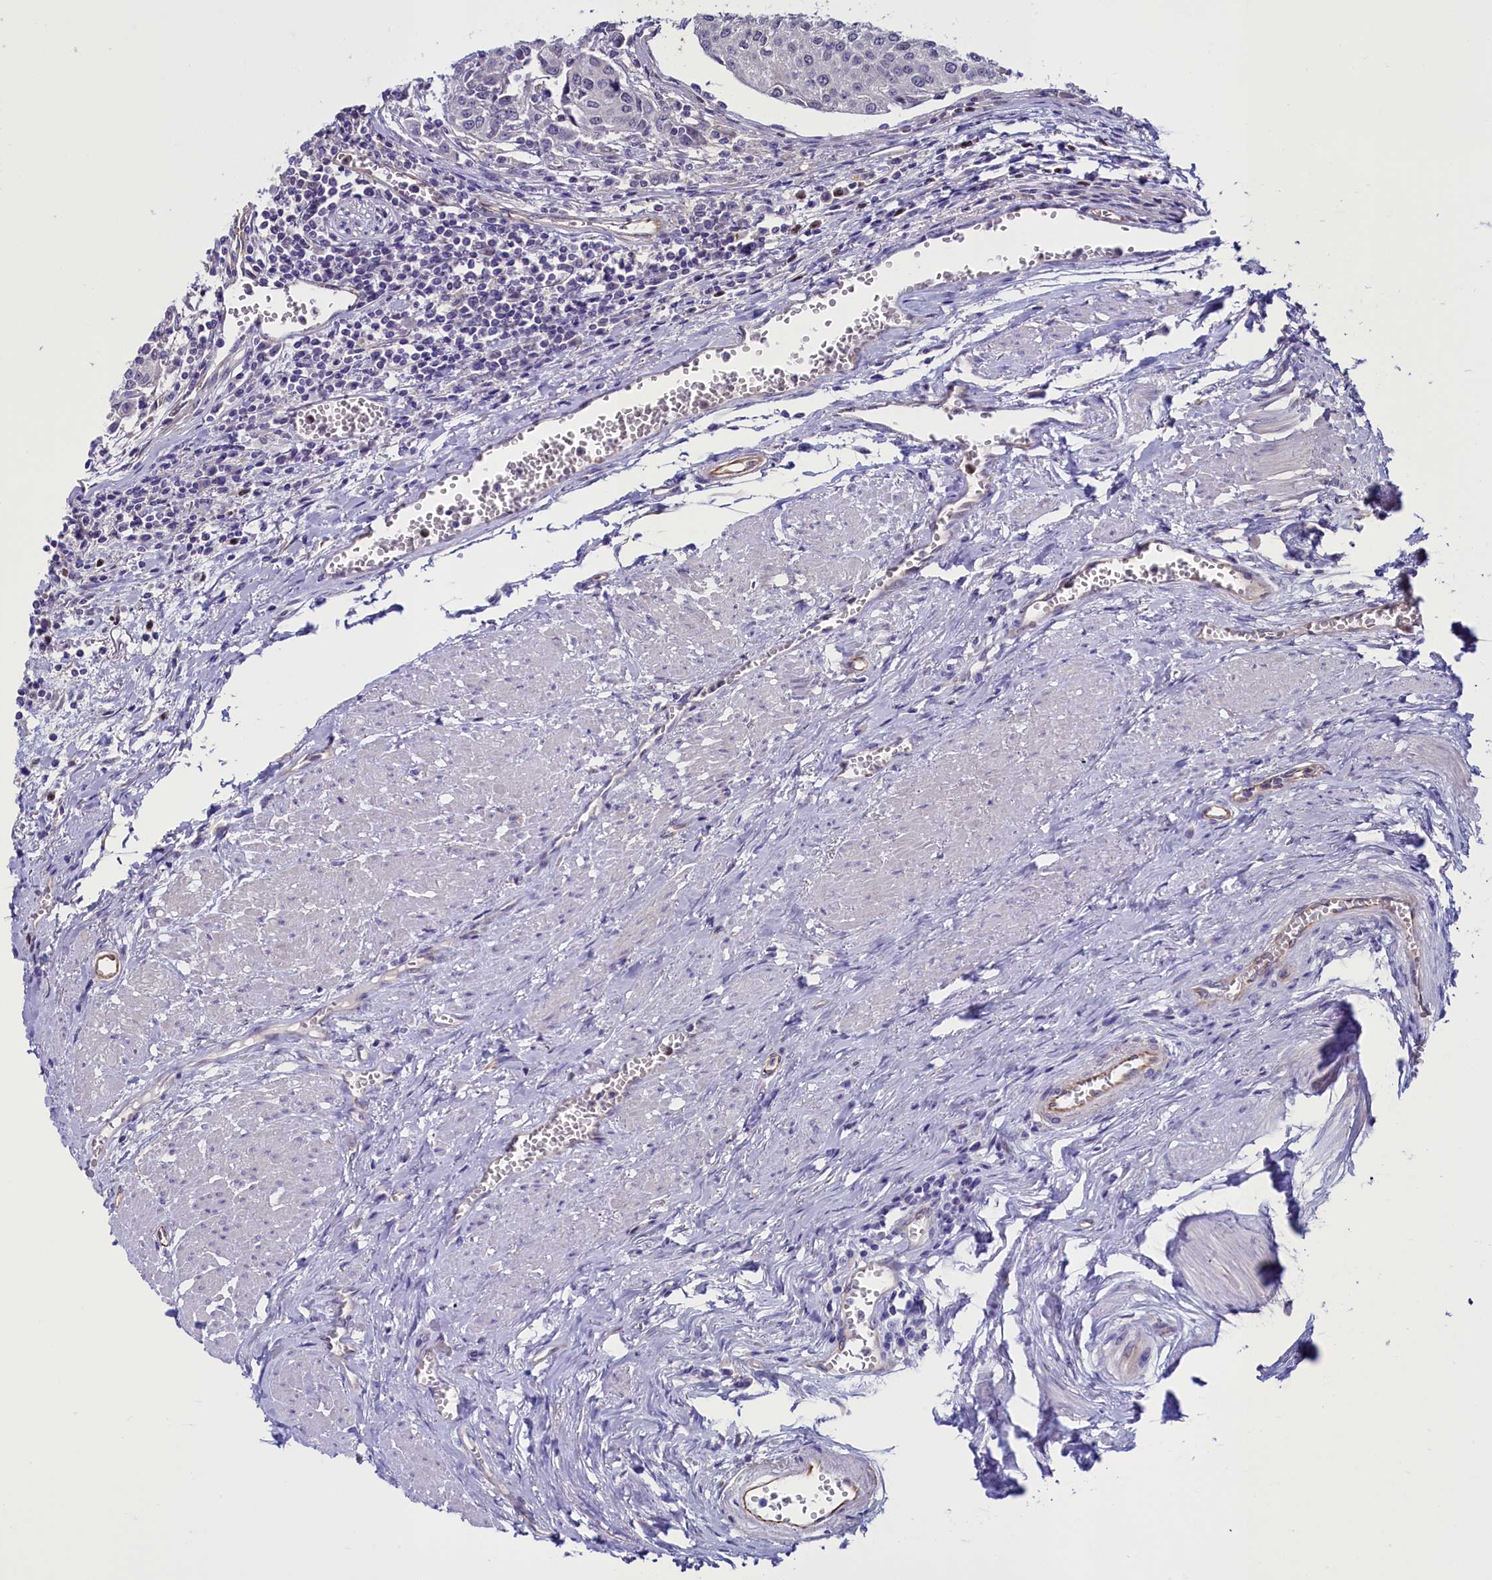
{"staining": {"intensity": "negative", "quantity": "none", "location": "none"}, "tissue": "urothelial cancer", "cell_type": "Tumor cells", "image_type": "cancer", "snomed": [{"axis": "morphology", "description": "Urothelial carcinoma, High grade"}, {"axis": "topography", "description": "Urinary bladder"}], "caption": "Immunohistochemistry micrograph of neoplastic tissue: human urothelial cancer stained with DAB demonstrates no significant protein staining in tumor cells.", "gene": "PDILT", "patient": {"sex": "female", "age": 85}}